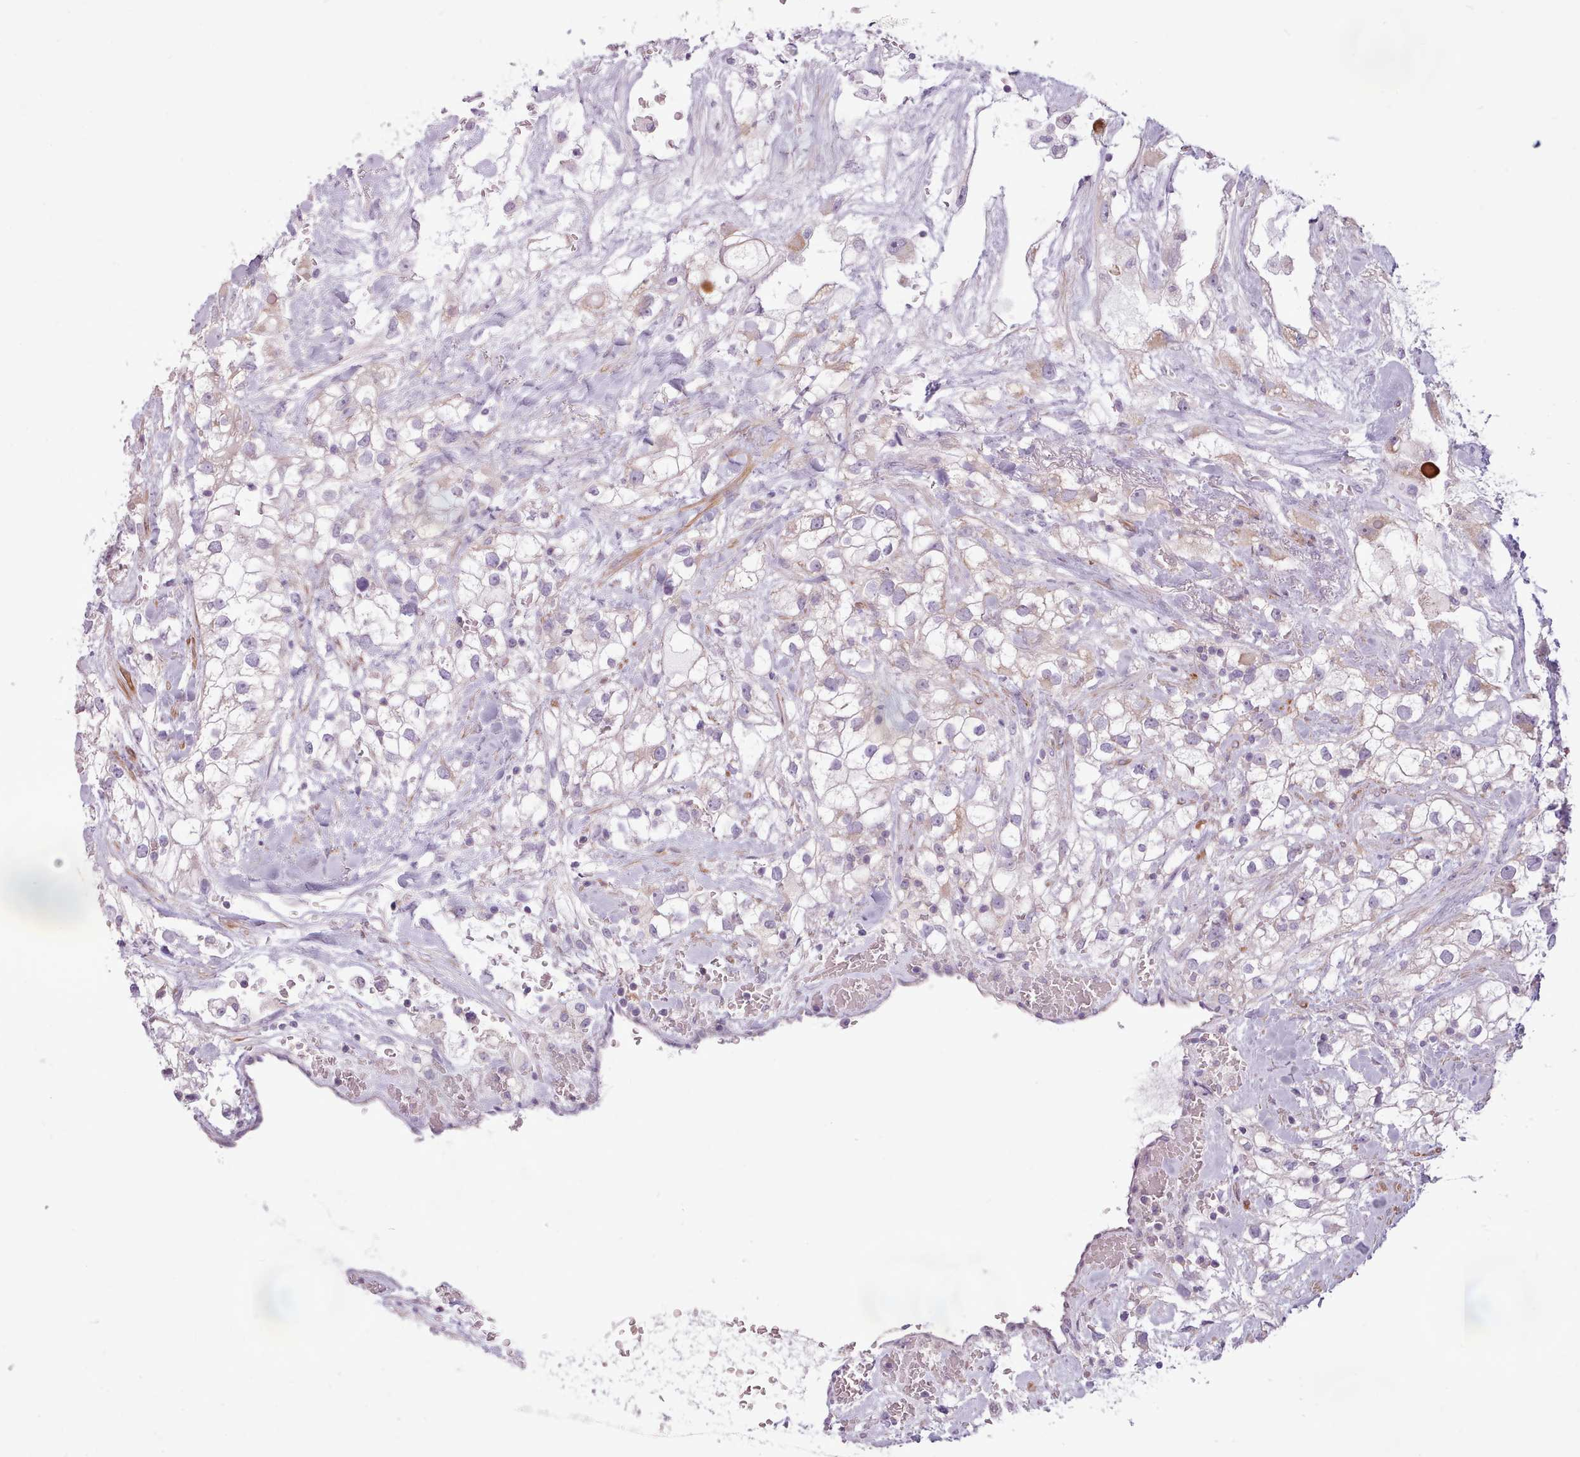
{"staining": {"intensity": "negative", "quantity": "none", "location": "none"}, "tissue": "renal cancer", "cell_type": "Tumor cells", "image_type": "cancer", "snomed": [{"axis": "morphology", "description": "Adenocarcinoma, NOS"}, {"axis": "topography", "description": "Kidney"}], "caption": "Immunohistochemical staining of human adenocarcinoma (renal) demonstrates no significant staining in tumor cells.", "gene": "AVL9", "patient": {"sex": "male", "age": 59}}